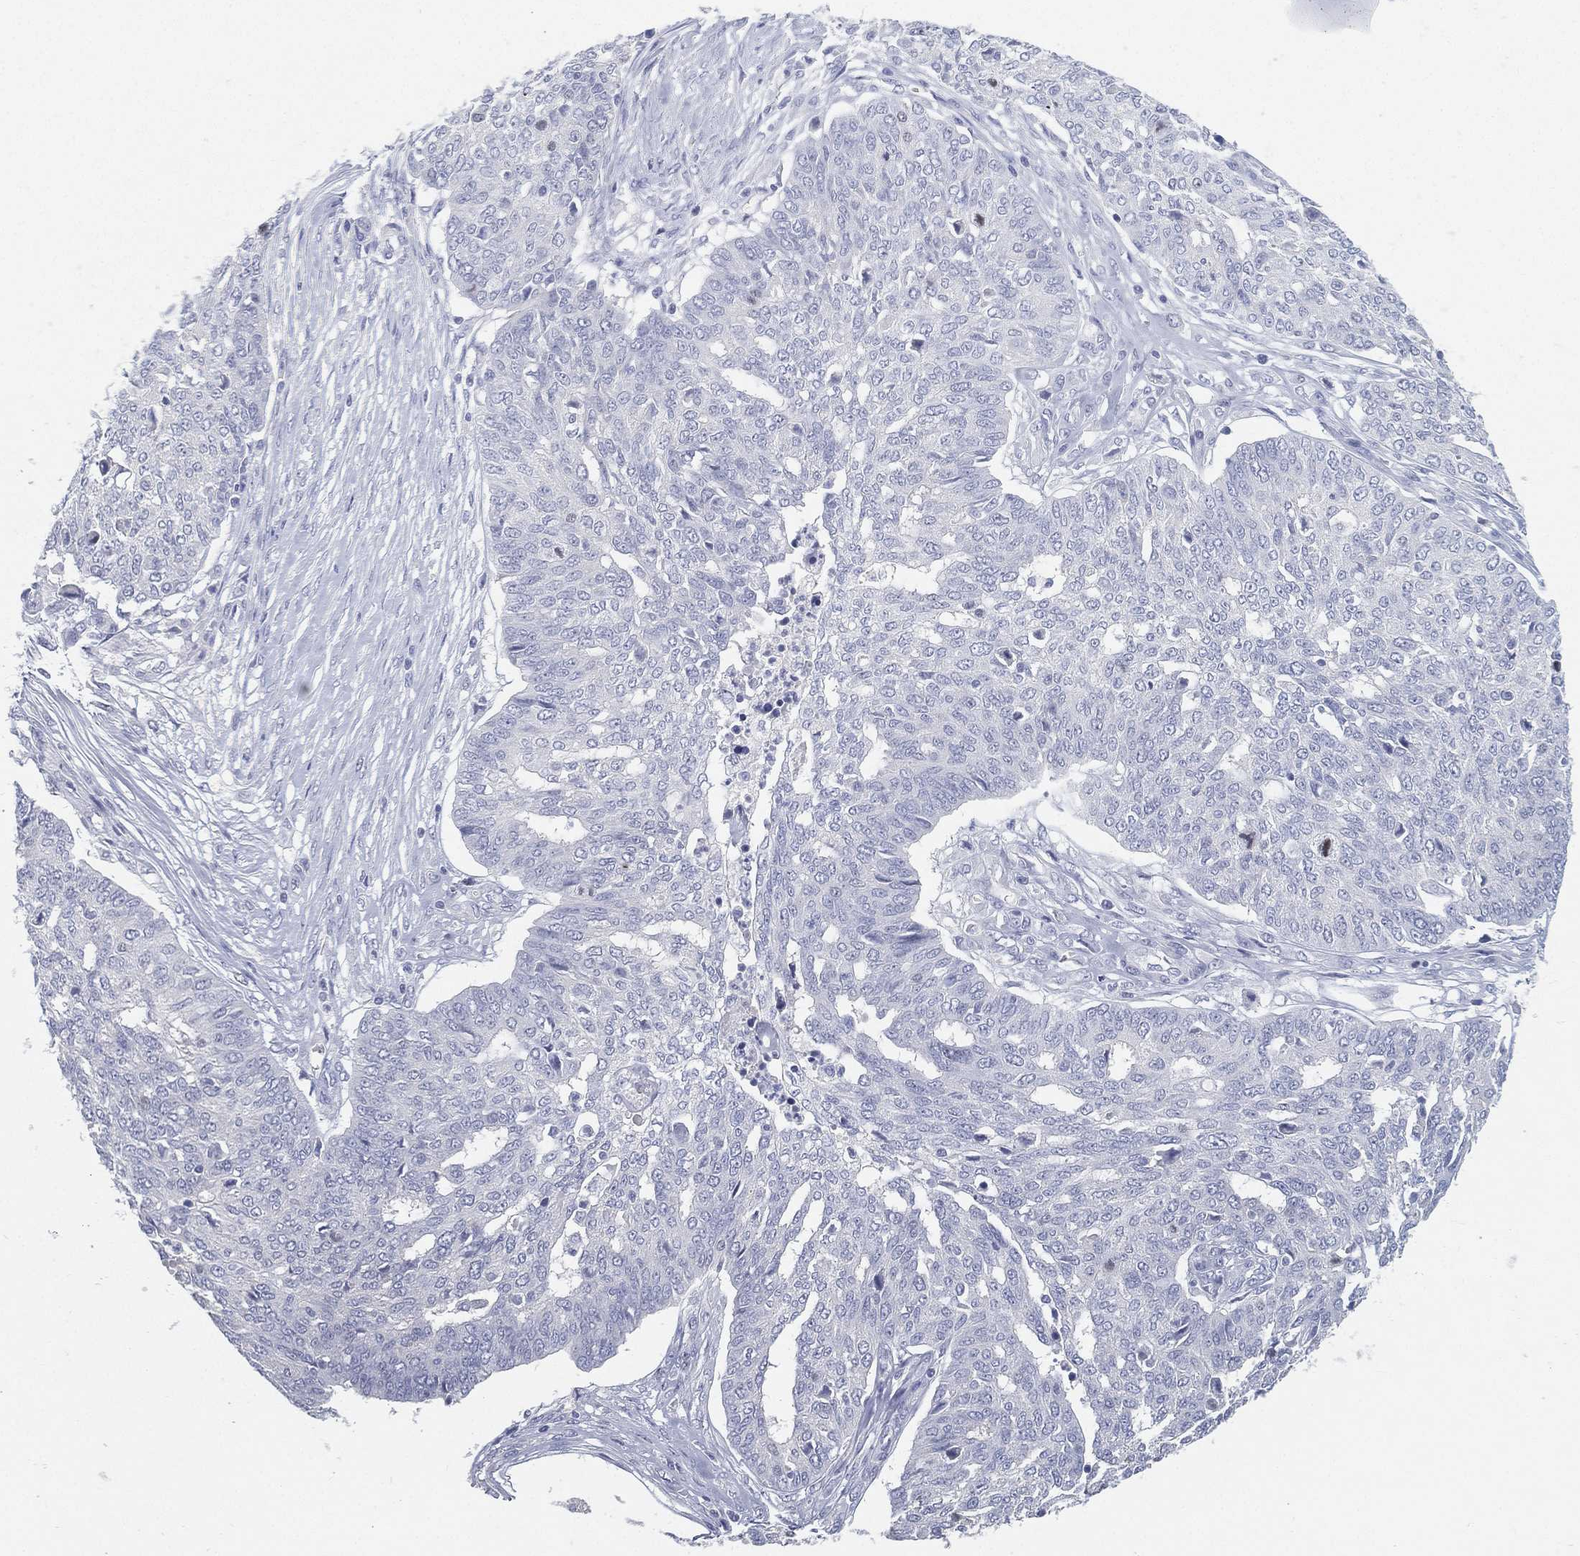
{"staining": {"intensity": "negative", "quantity": "none", "location": "none"}, "tissue": "ovarian cancer", "cell_type": "Tumor cells", "image_type": "cancer", "snomed": [{"axis": "morphology", "description": "Cystadenocarcinoma, serous, NOS"}, {"axis": "topography", "description": "Ovary"}], "caption": "Immunohistochemical staining of human ovarian serous cystadenocarcinoma shows no significant positivity in tumor cells.", "gene": "FAM187B", "patient": {"sex": "female", "age": 67}}